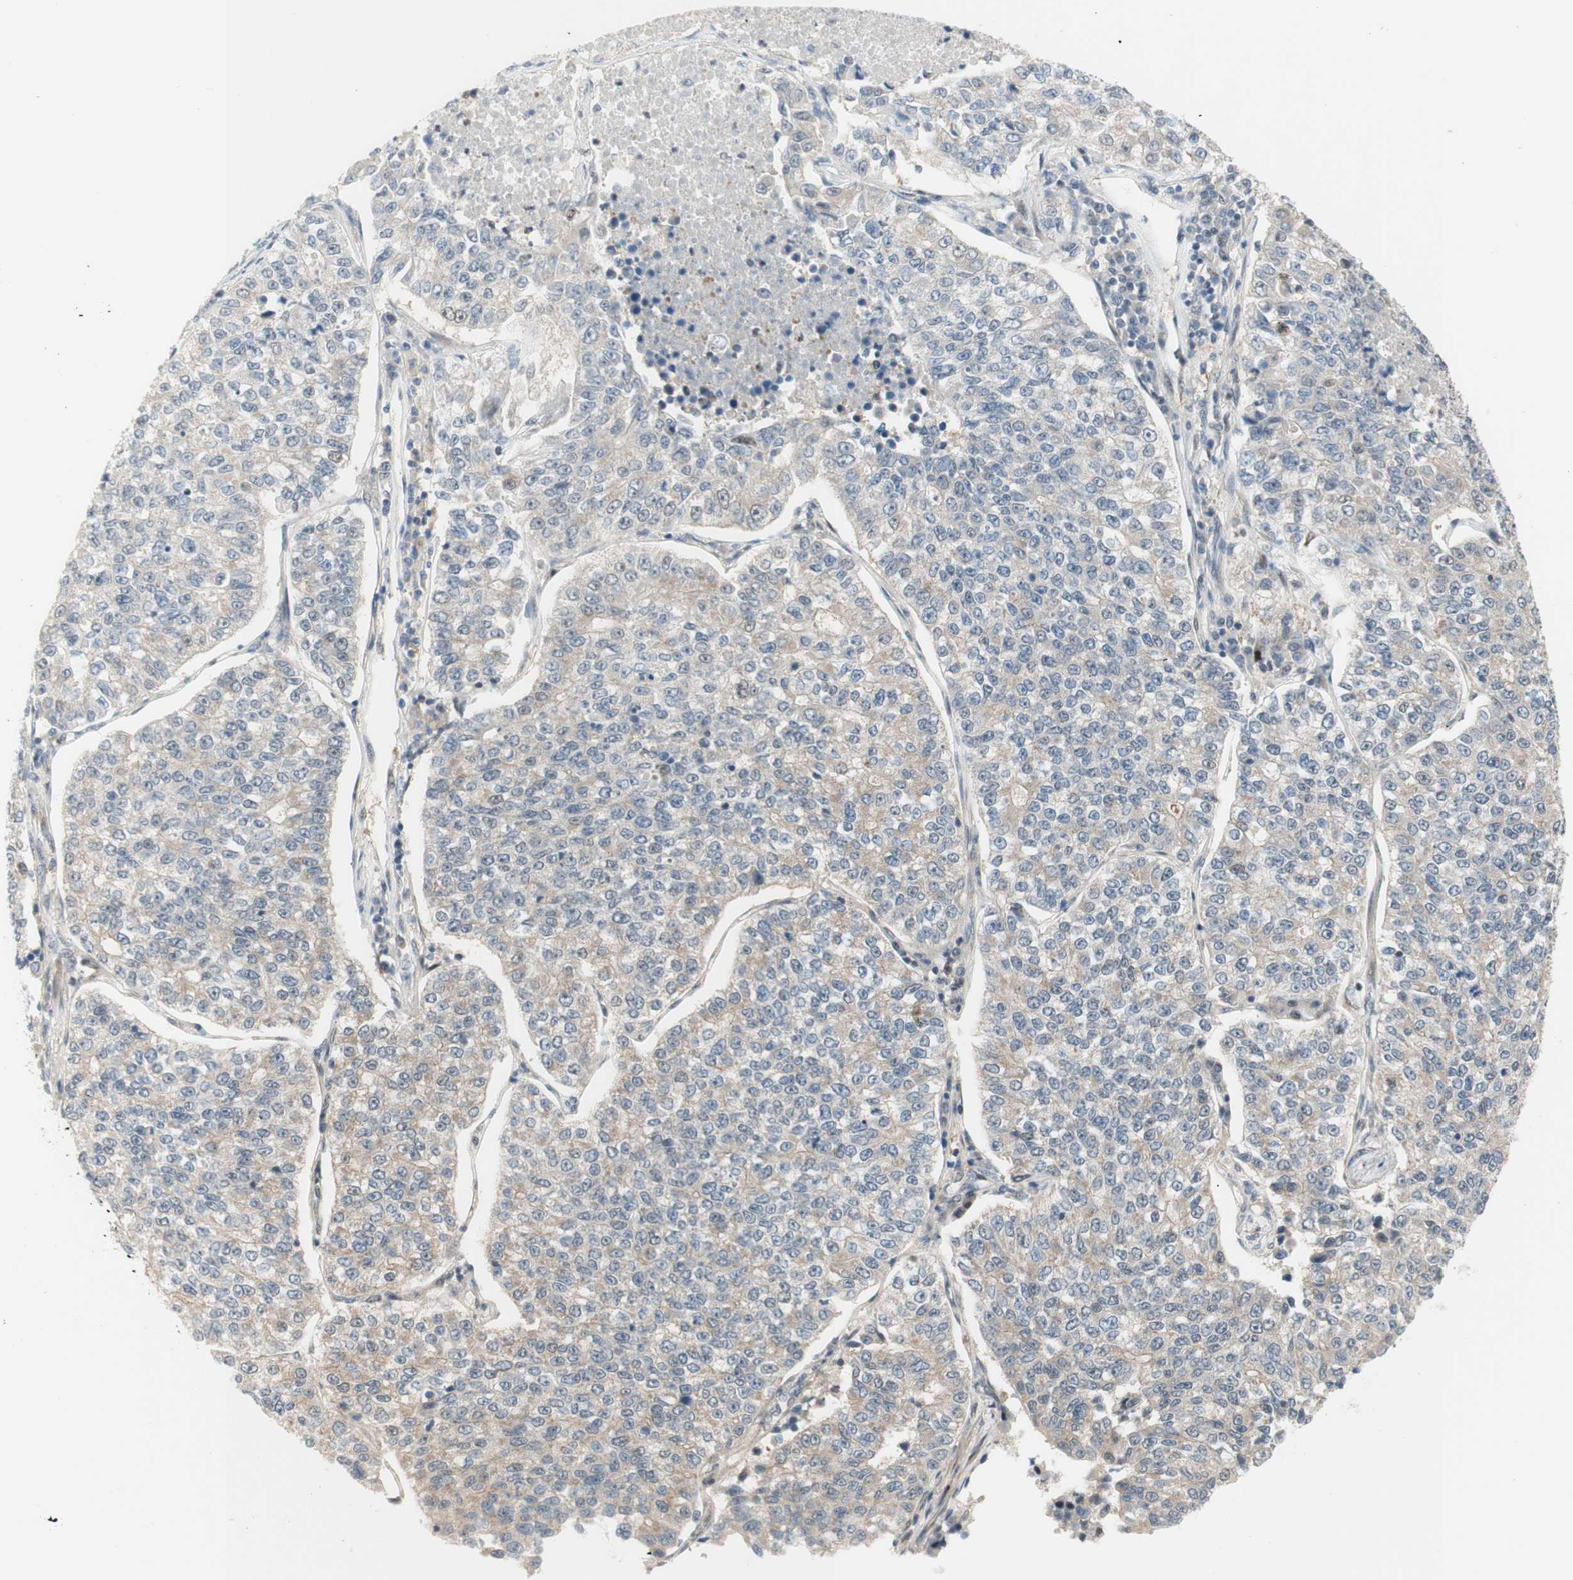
{"staining": {"intensity": "weak", "quantity": "<25%", "location": "cytoplasmic/membranous"}, "tissue": "lung cancer", "cell_type": "Tumor cells", "image_type": "cancer", "snomed": [{"axis": "morphology", "description": "Adenocarcinoma, NOS"}, {"axis": "topography", "description": "Lung"}], "caption": "An image of human lung adenocarcinoma is negative for staining in tumor cells.", "gene": "RFNG", "patient": {"sex": "male", "age": 49}}